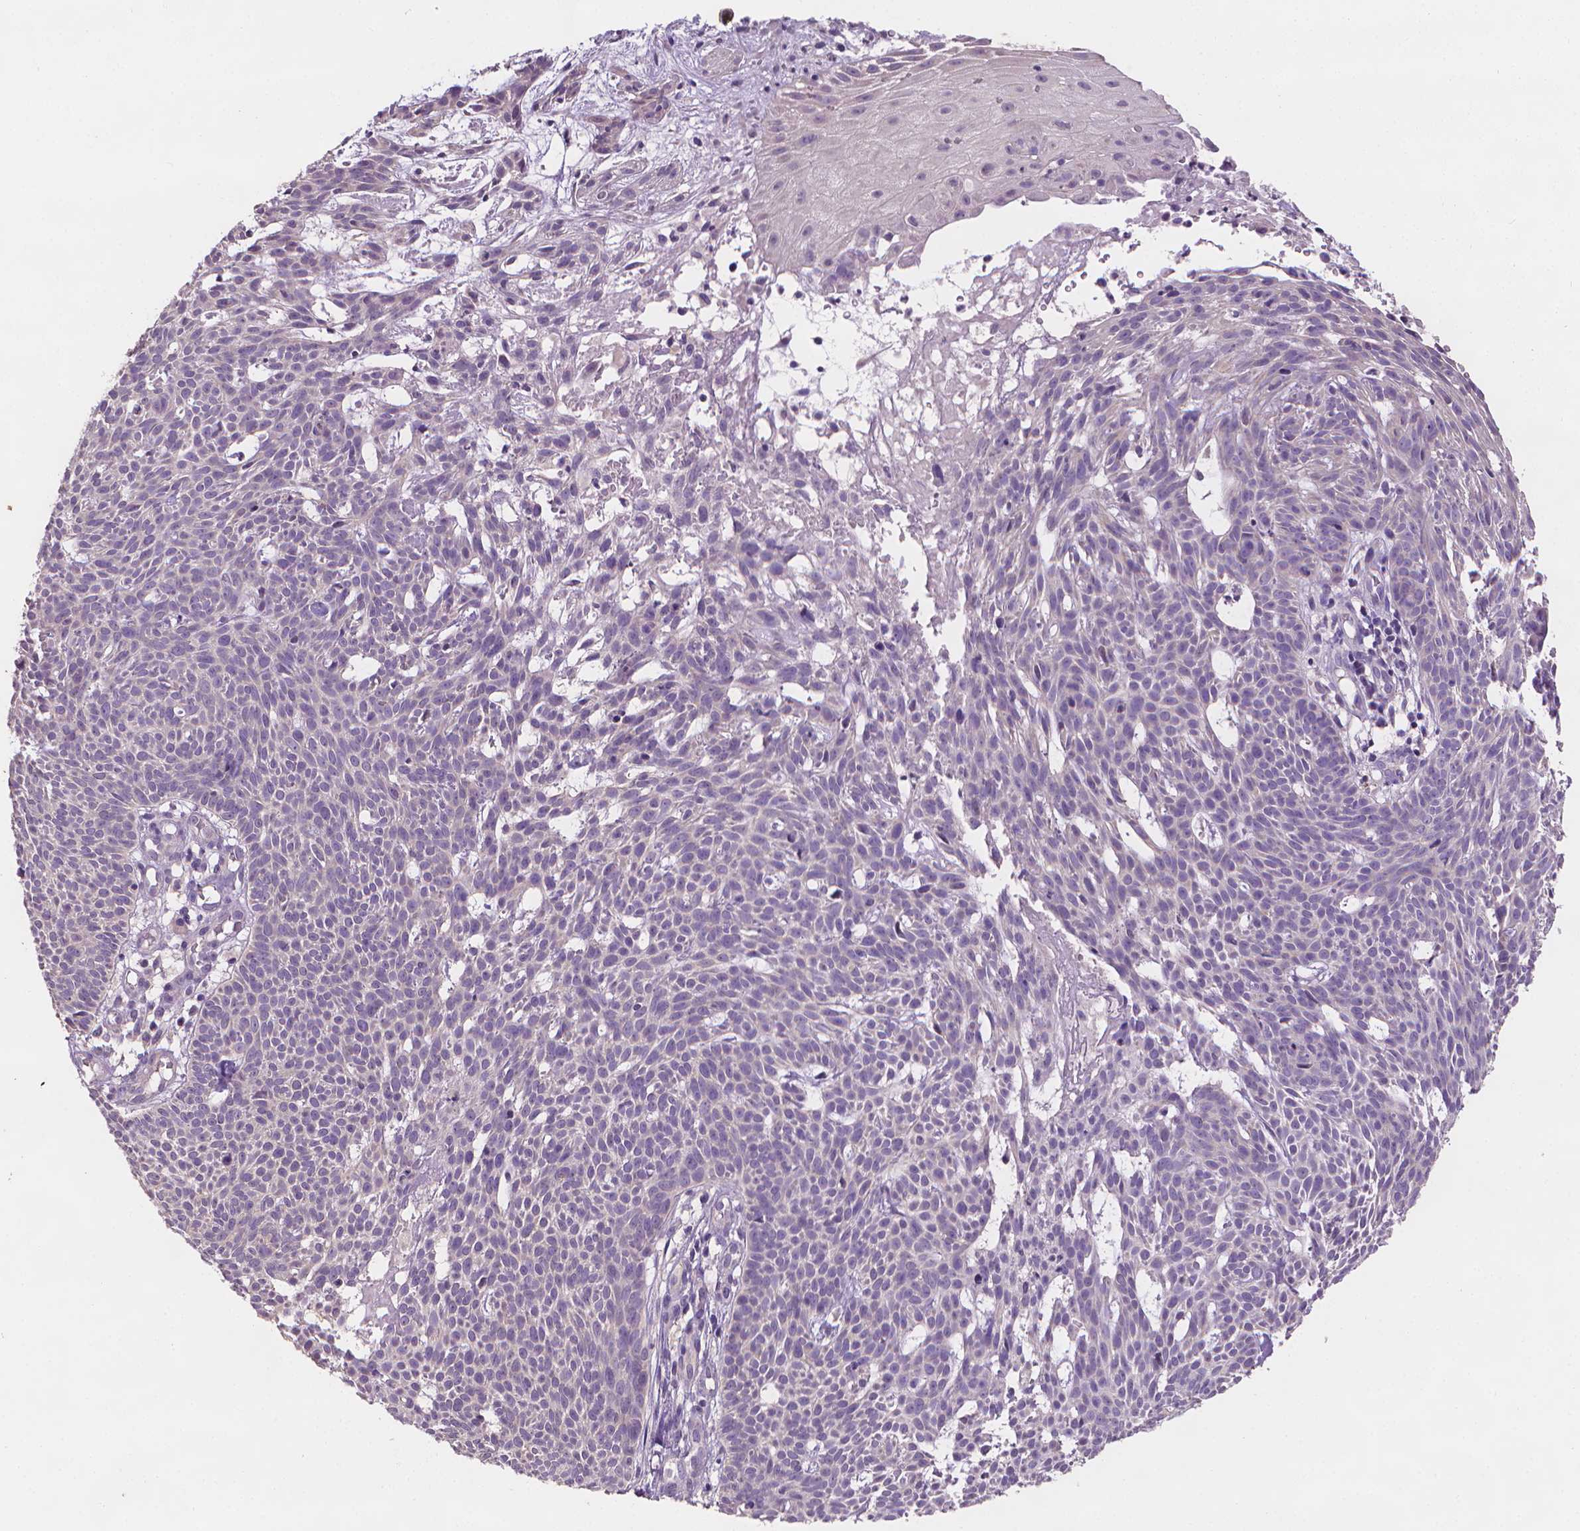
{"staining": {"intensity": "negative", "quantity": "none", "location": "none"}, "tissue": "skin cancer", "cell_type": "Tumor cells", "image_type": "cancer", "snomed": [{"axis": "morphology", "description": "Basal cell carcinoma"}, {"axis": "topography", "description": "Skin"}], "caption": "This is an immunohistochemistry histopathology image of human skin cancer (basal cell carcinoma). There is no expression in tumor cells.", "gene": "FASN", "patient": {"sex": "male", "age": 59}}